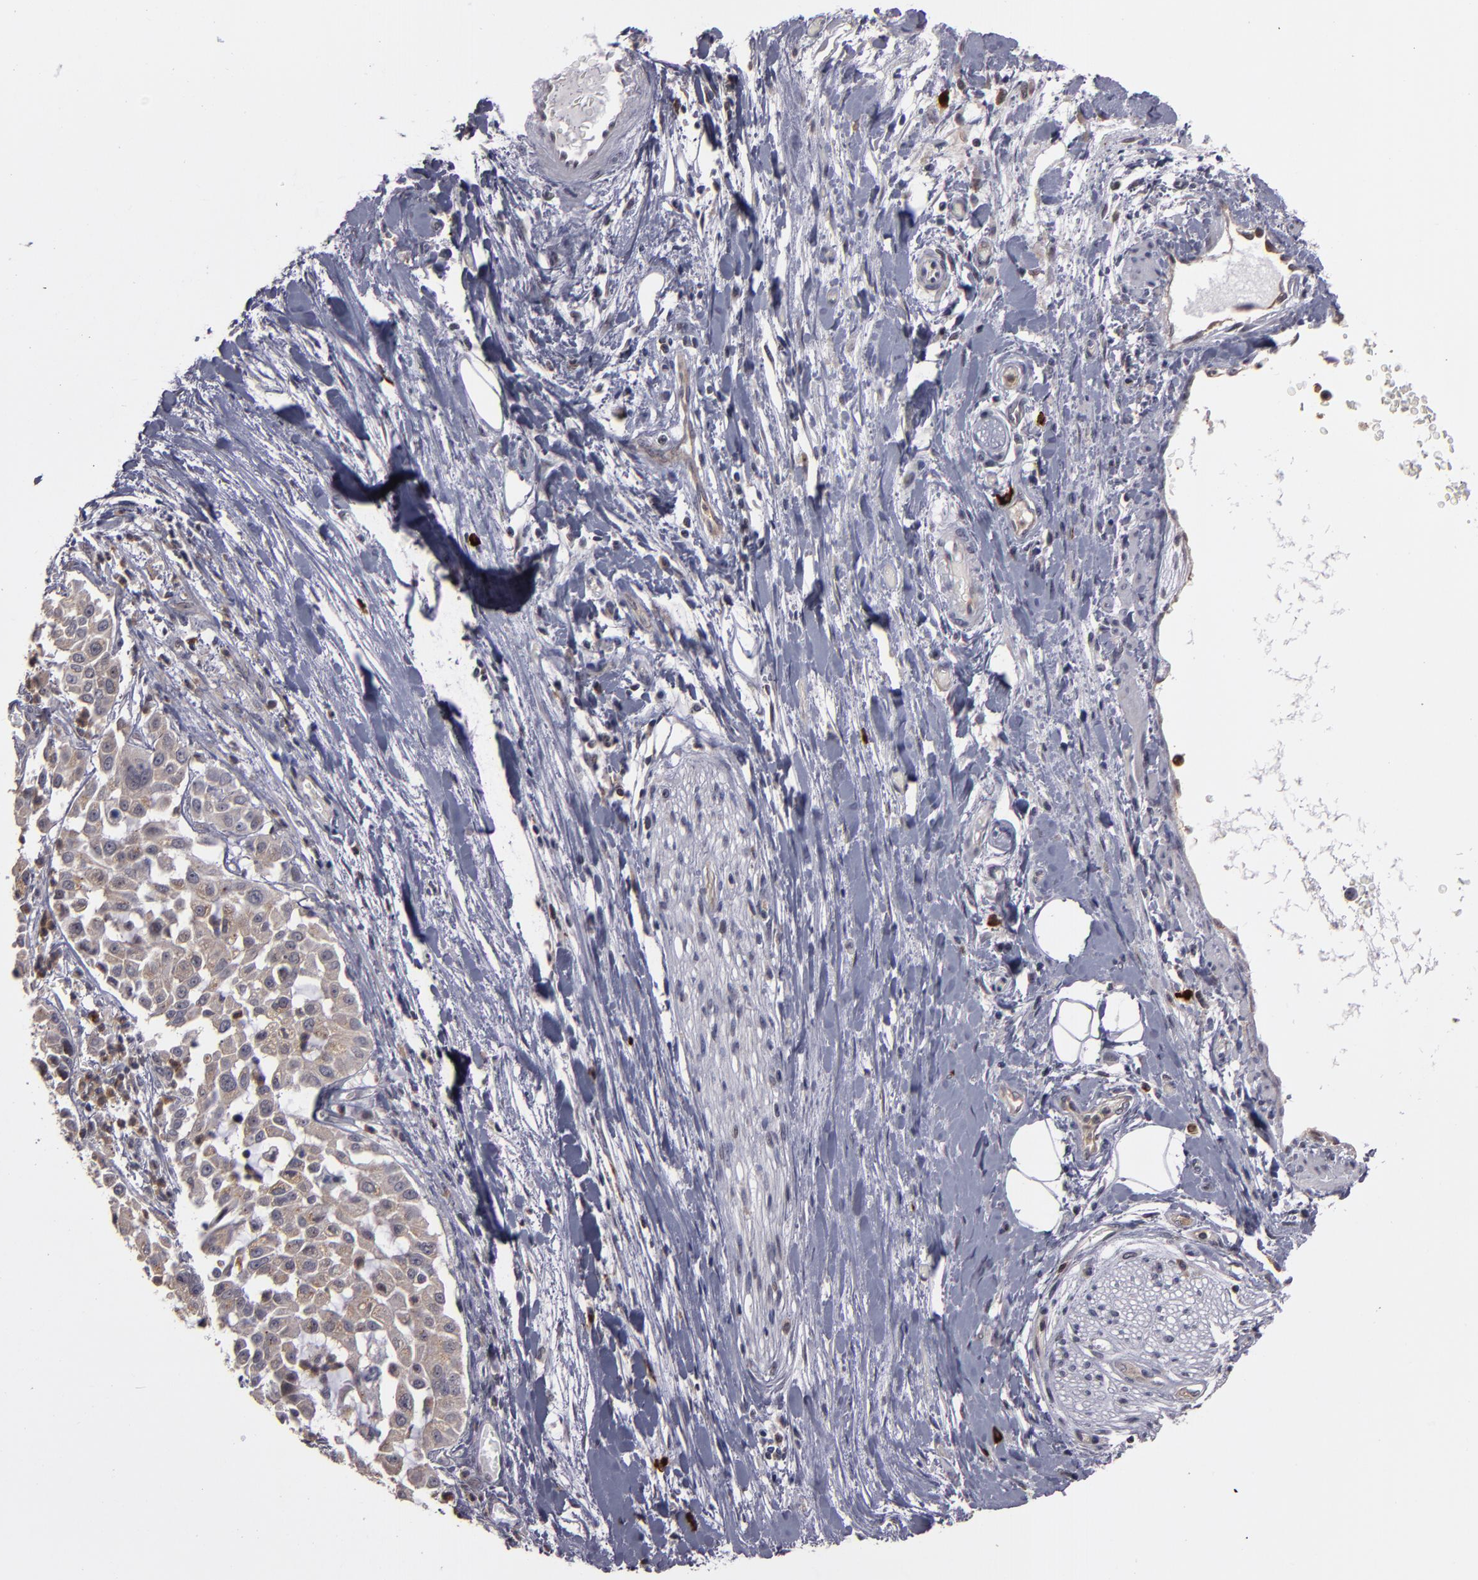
{"staining": {"intensity": "weak", "quantity": ">75%", "location": "cytoplasmic/membranous"}, "tissue": "pancreatic cancer", "cell_type": "Tumor cells", "image_type": "cancer", "snomed": [{"axis": "morphology", "description": "Adenocarcinoma, NOS"}, {"axis": "topography", "description": "Pancreas"}], "caption": "An image showing weak cytoplasmic/membranous expression in approximately >75% of tumor cells in pancreatic adenocarcinoma, as visualized by brown immunohistochemical staining.", "gene": "STX3", "patient": {"sex": "female", "age": 52}}